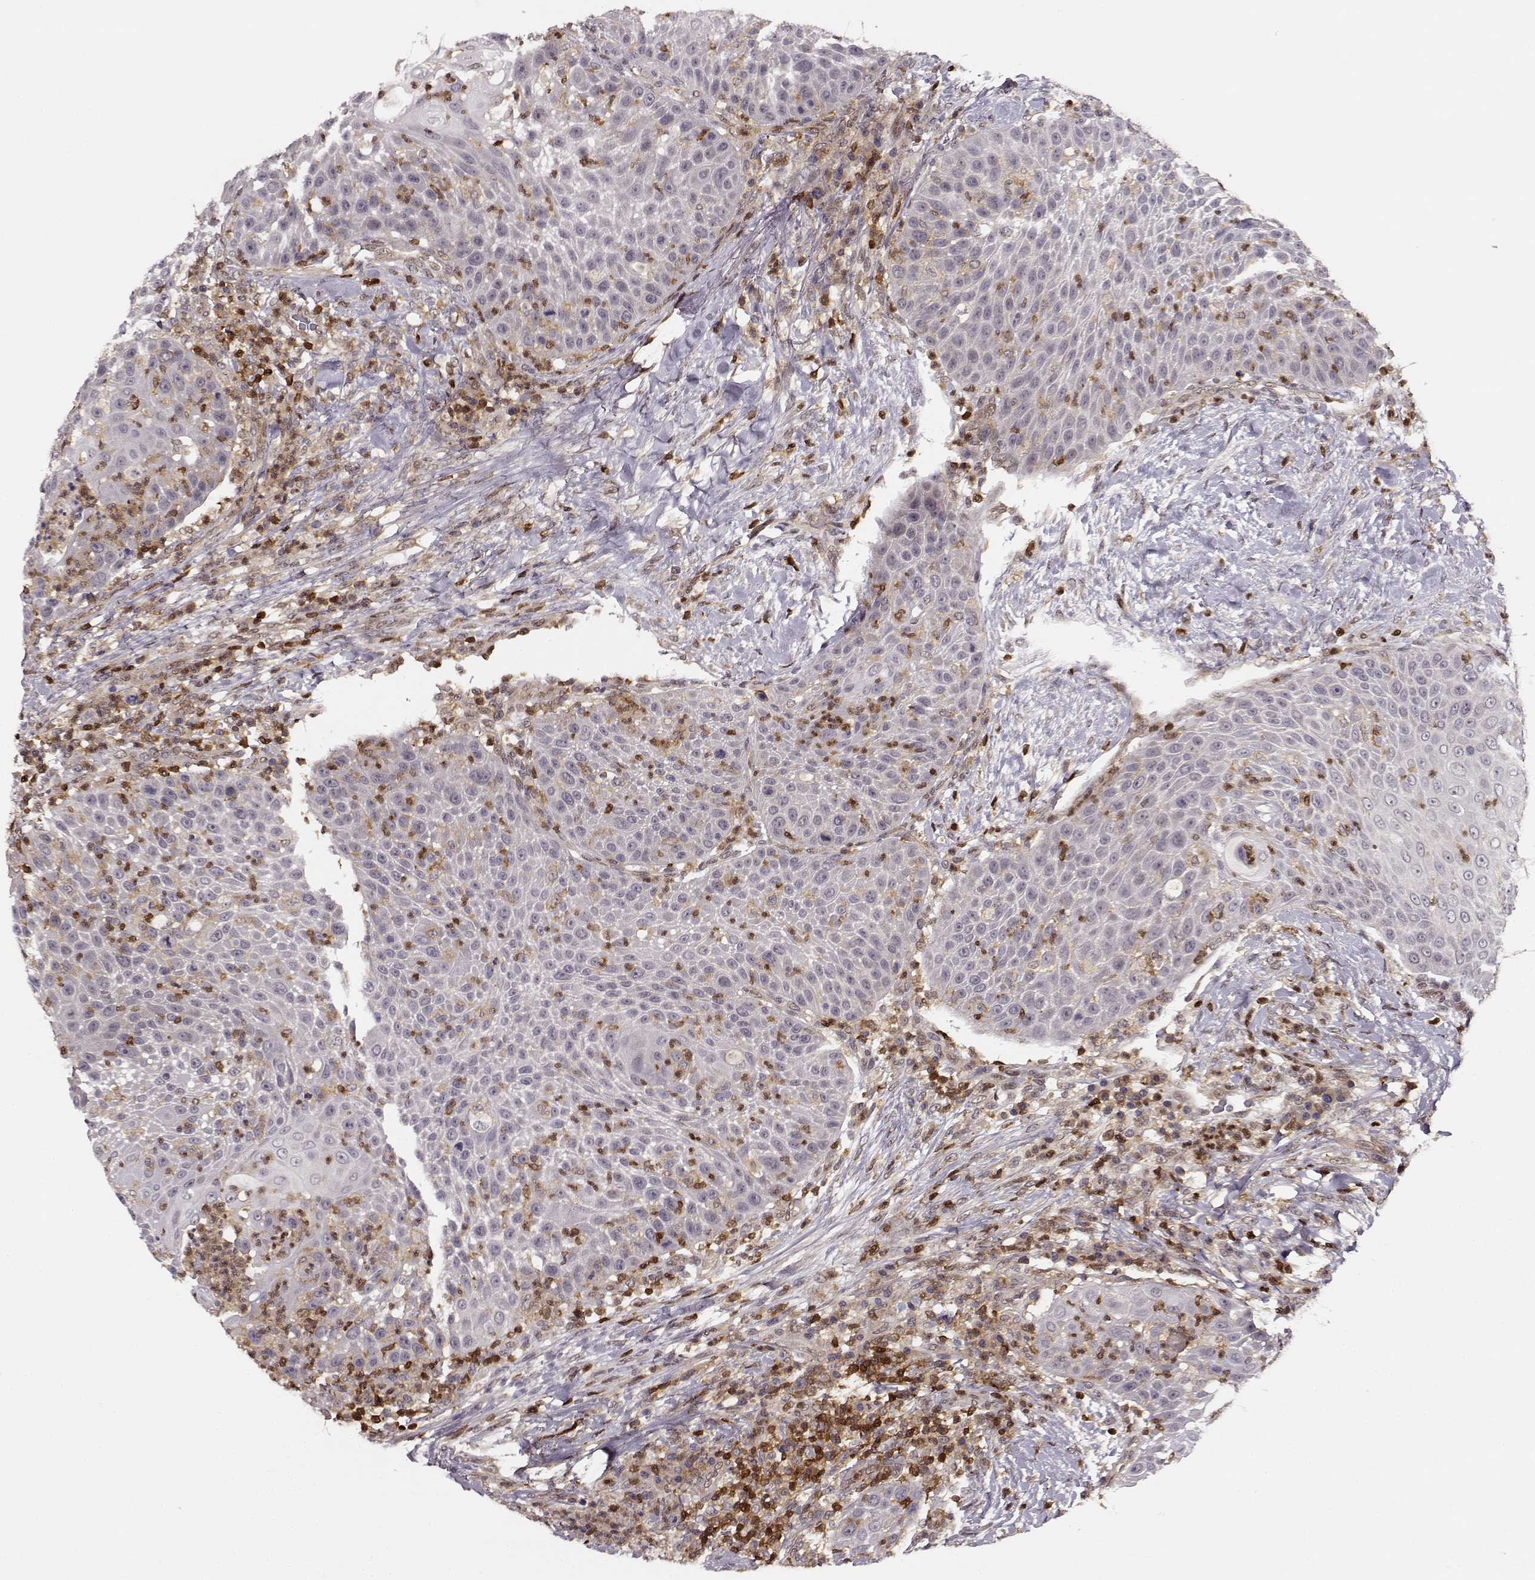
{"staining": {"intensity": "negative", "quantity": "none", "location": "none"}, "tissue": "head and neck cancer", "cell_type": "Tumor cells", "image_type": "cancer", "snomed": [{"axis": "morphology", "description": "Squamous cell carcinoma, NOS"}, {"axis": "topography", "description": "Head-Neck"}], "caption": "IHC photomicrograph of neoplastic tissue: head and neck cancer (squamous cell carcinoma) stained with DAB displays no significant protein positivity in tumor cells. (DAB (3,3'-diaminobenzidine) immunohistochemistry (IHC) with hematoxylin counter stain).", "gene": "MFSD1", "patient": {"sex": "male", "age": 69}}